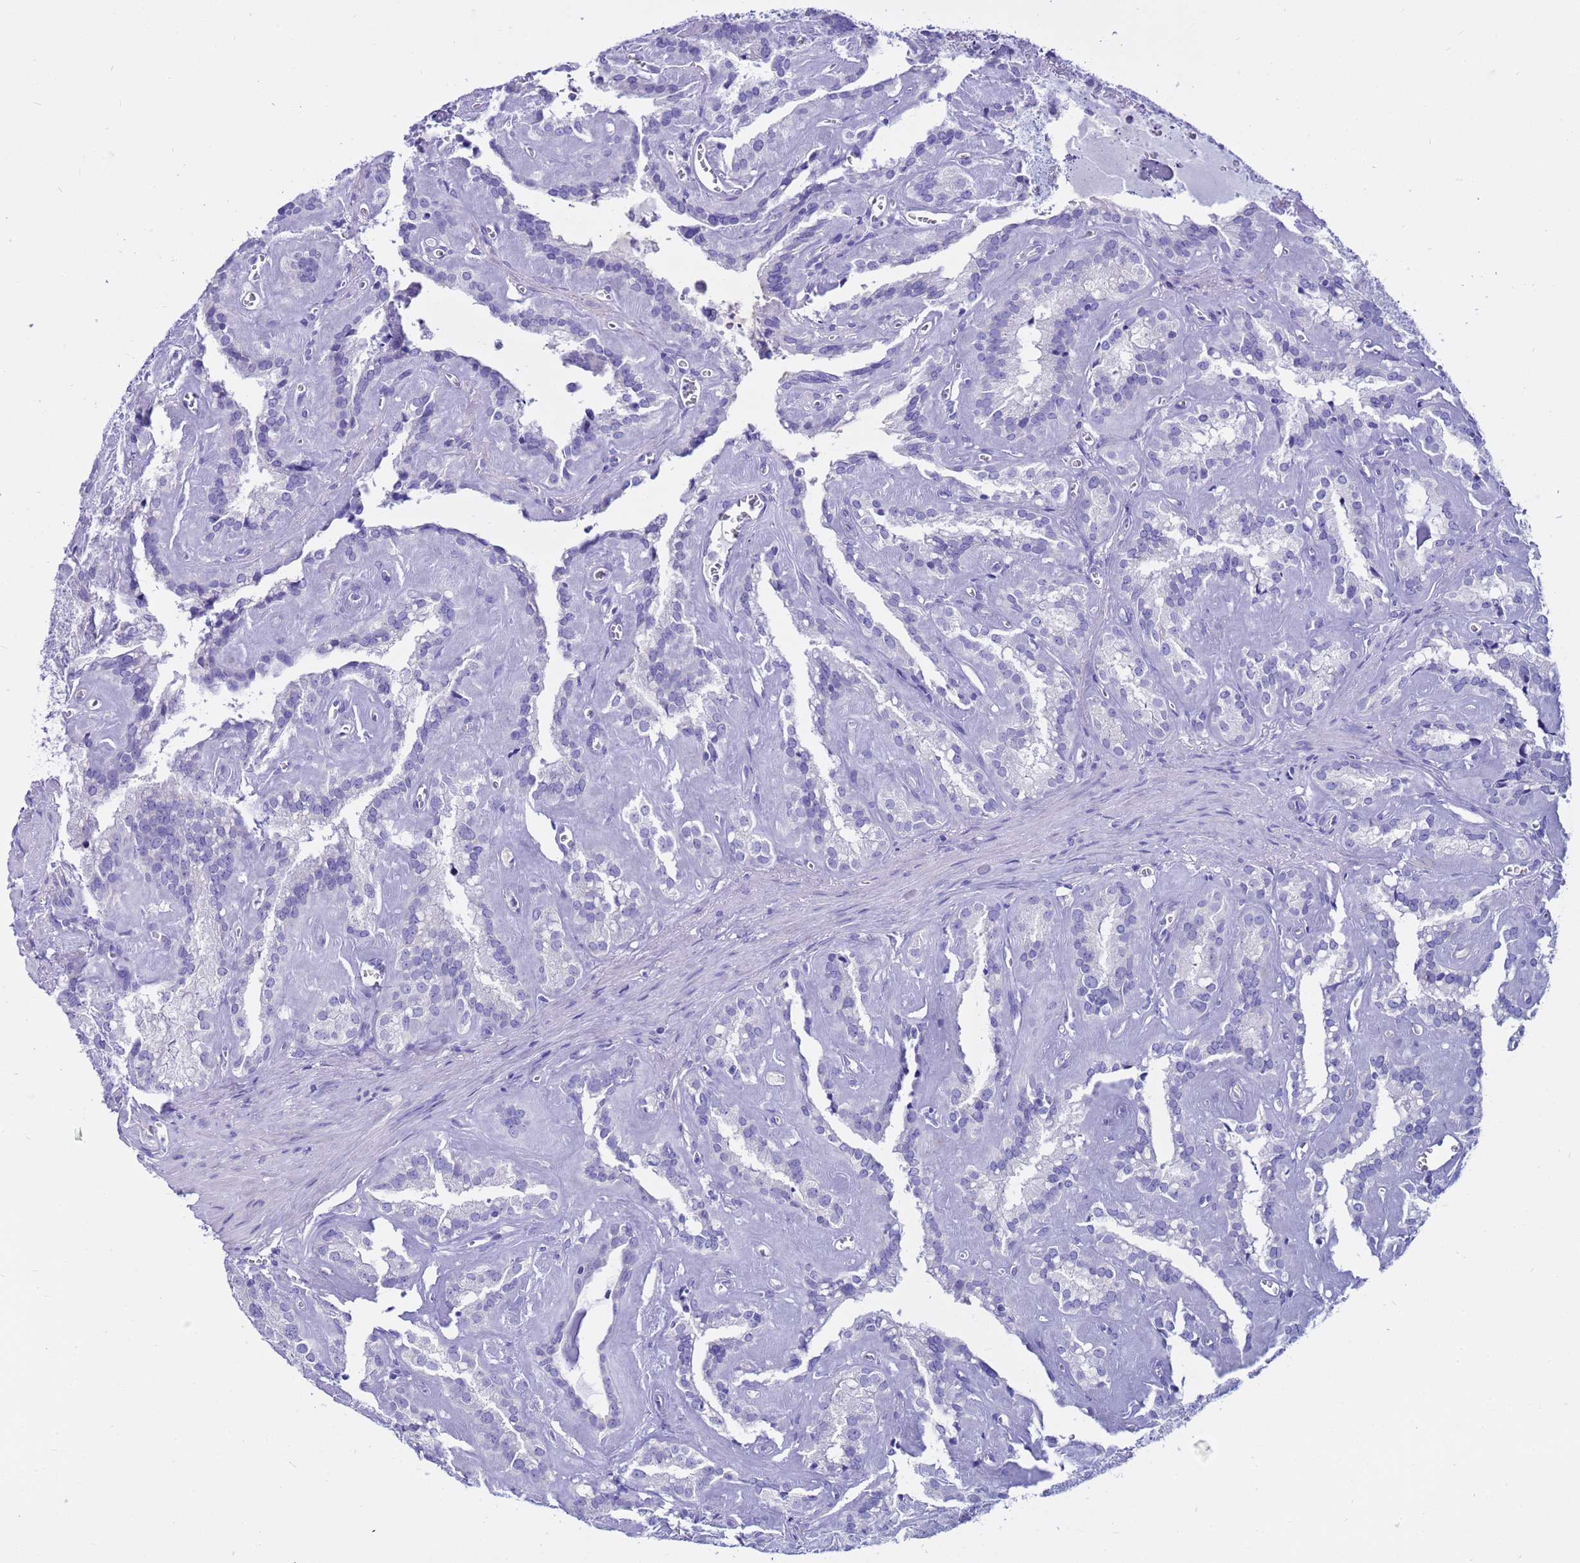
{"staining": {"intensity": "negative", "quantity": "none", "location": "none"}, "tissue": "seminal vesicle", "cell_type": "Glandular cells", "image_type": "normal", "snomed": [{"axis": "morphology", "description": "Normal tissue, NOS"}, {"axis": "topography", "description": "Prostate"}, {"axis": "topography", "description": "Seminal veicle"}], "caption": "Glandular cells are negative for brown protein staining in benign seminal vesicle. (IHC, brightfield microscopy, high magnification).", "gene": "SYCN", "patient": {"sex": "male", "age": 59}}